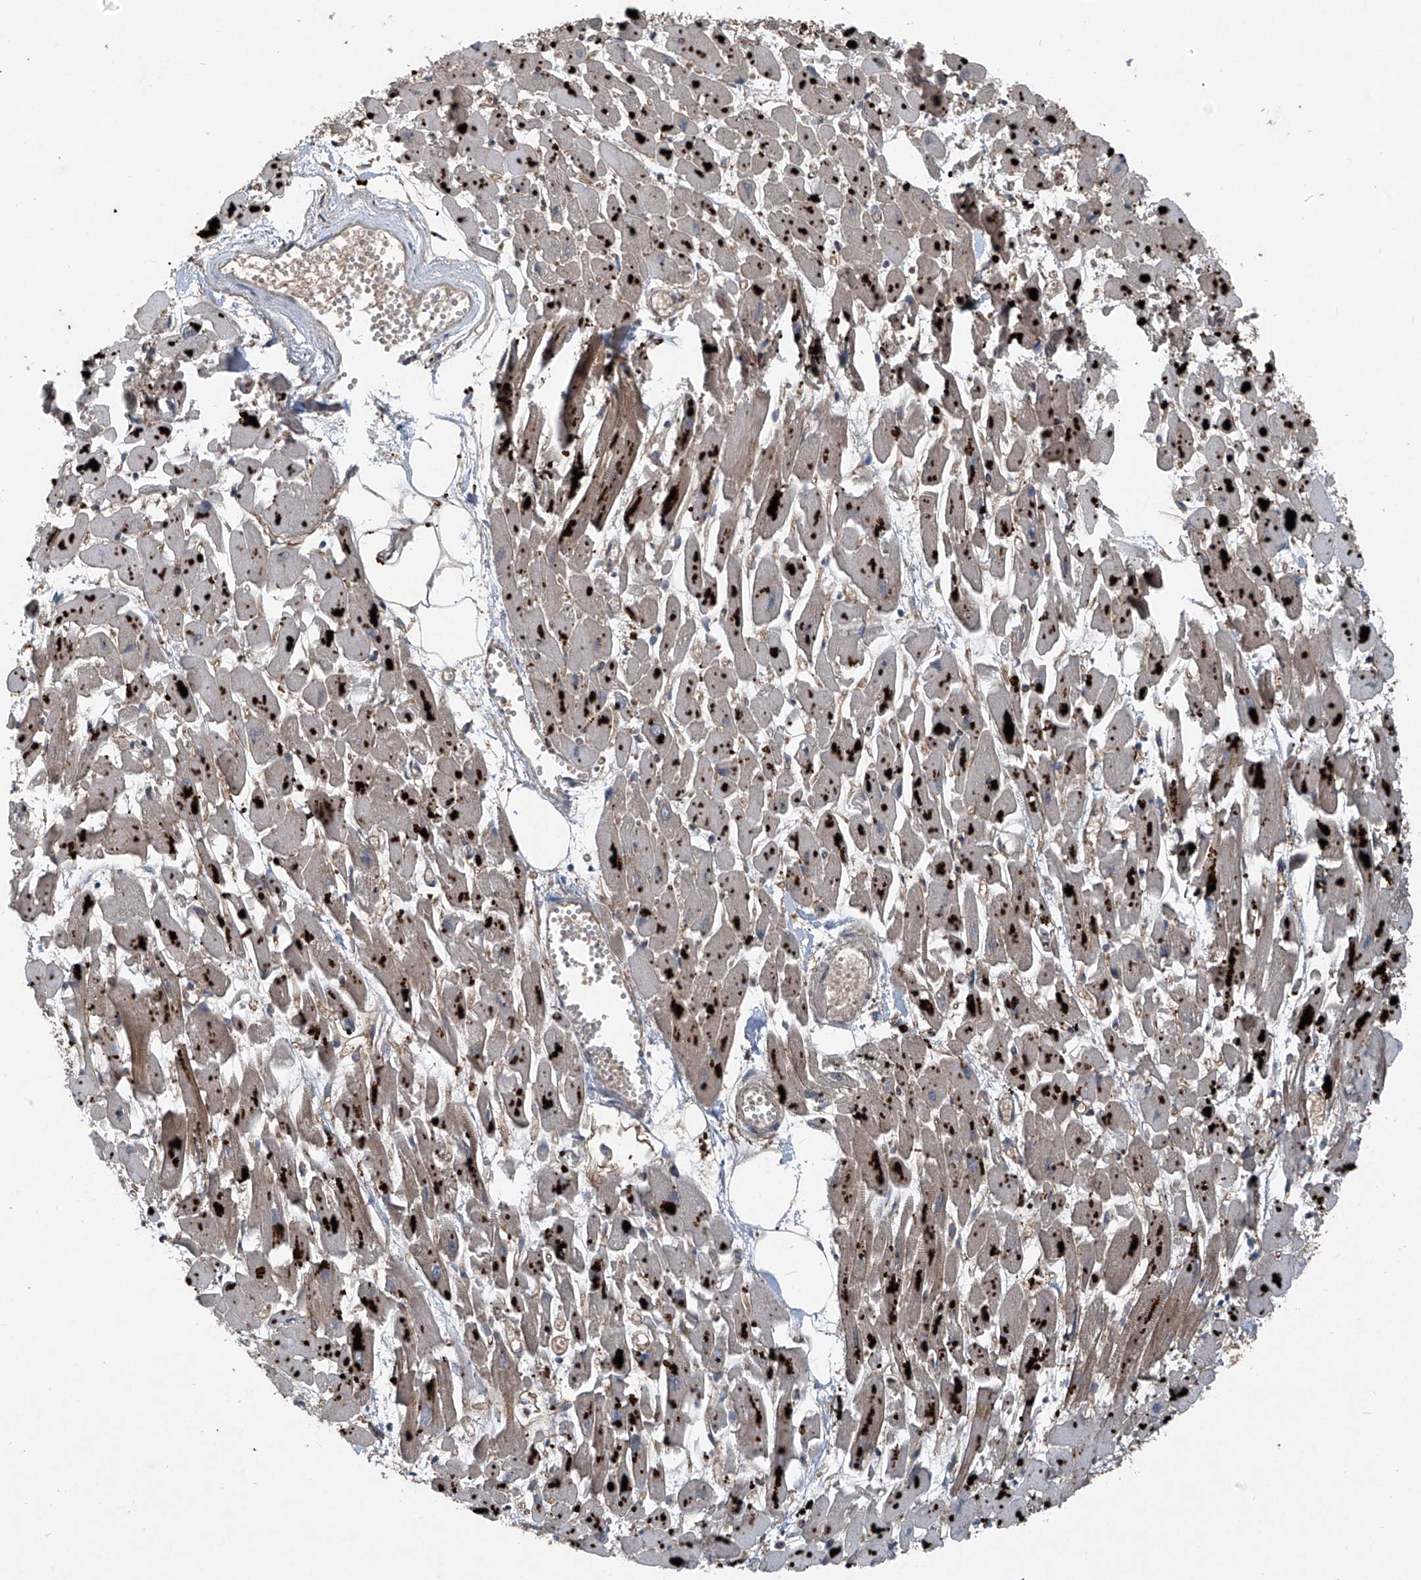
{"staining": {"intensity": "weak", "quantity": "25%-75%", "location": "cytoplasmic/membranous"}, "tissue": "heart muscle", "cell_type": "Cardiomyocytes", "image_type": "normal", "snomed": [{"axis": "morphology", "description": "Normal tissue, NOS"}, {"axis": "topography", "description": "Heart"}], "caption": "The image shows staining of benign heart muscle, revealing weak cytoplasmic/membranous protein positivity (brown color) within cardiomyocytes. Immunohistochemistry stains the protein in brown and the nuclei are stained blue.", "gene": "FOXRED2", "patient": {"sex": "female", "age": 64}}